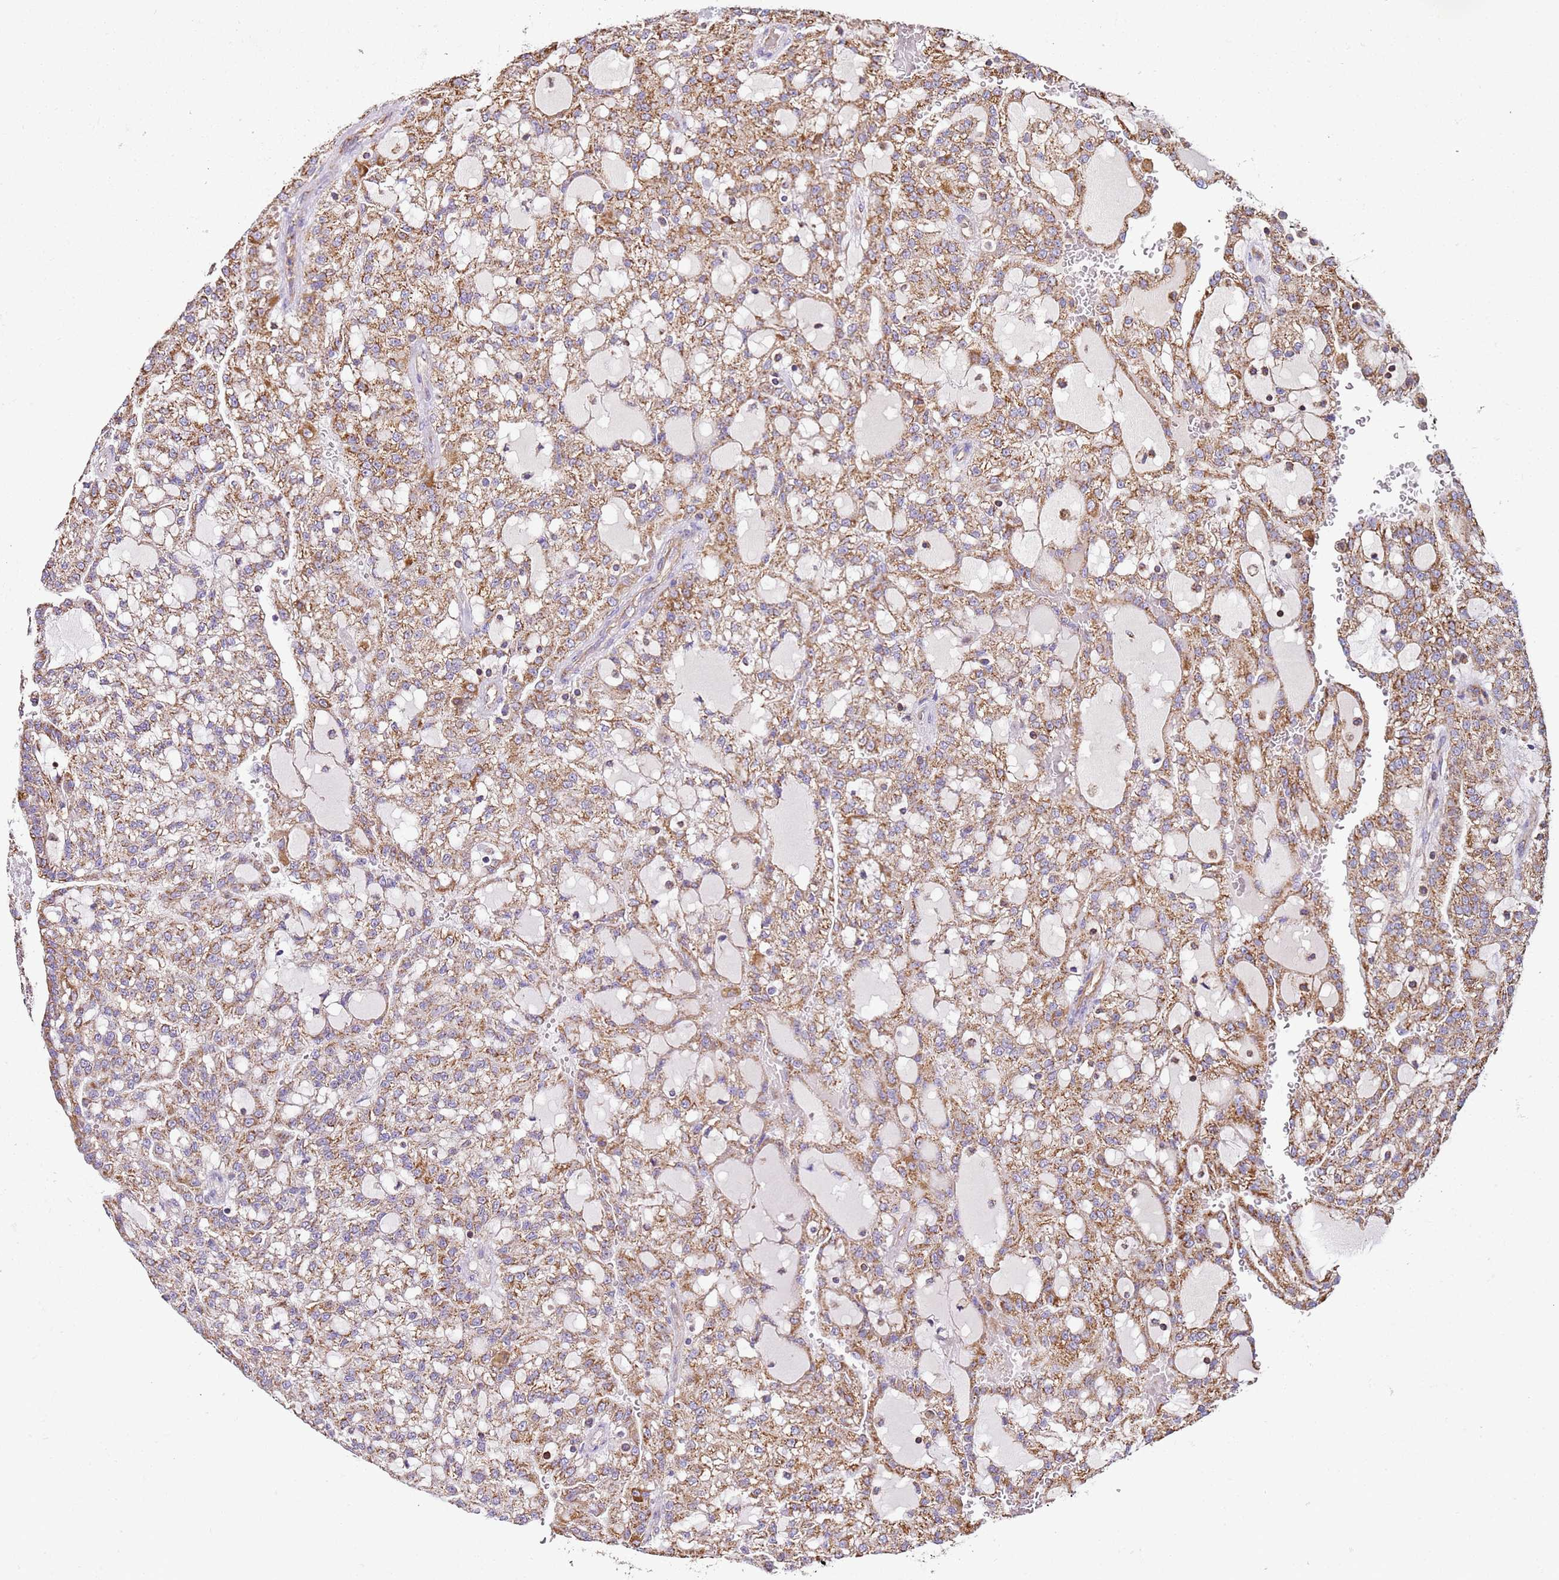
{"staining": {"intensity": "moderate", "quantity": ">75%", "location": "cytoplasmic/membranous"}, "tissue": "renal cancer", "cell_type": "Tumor cells", "image_type": "cancer", "snomed": [{"axis": "morphology", "description": "Adenocarcinoma, NOS"}, {"axis": "topography", "description": "Kidney"}], "caption": "A high-resolution photomicrograph shows immunohistochemistry staining of adenocarcinoma (renal), which displays moderate cytoplasmic/membranous positivity in approximately >75% of tumor cells.", "gene": "RMND5A", "patient": {"sex": "male", "age": 63}}